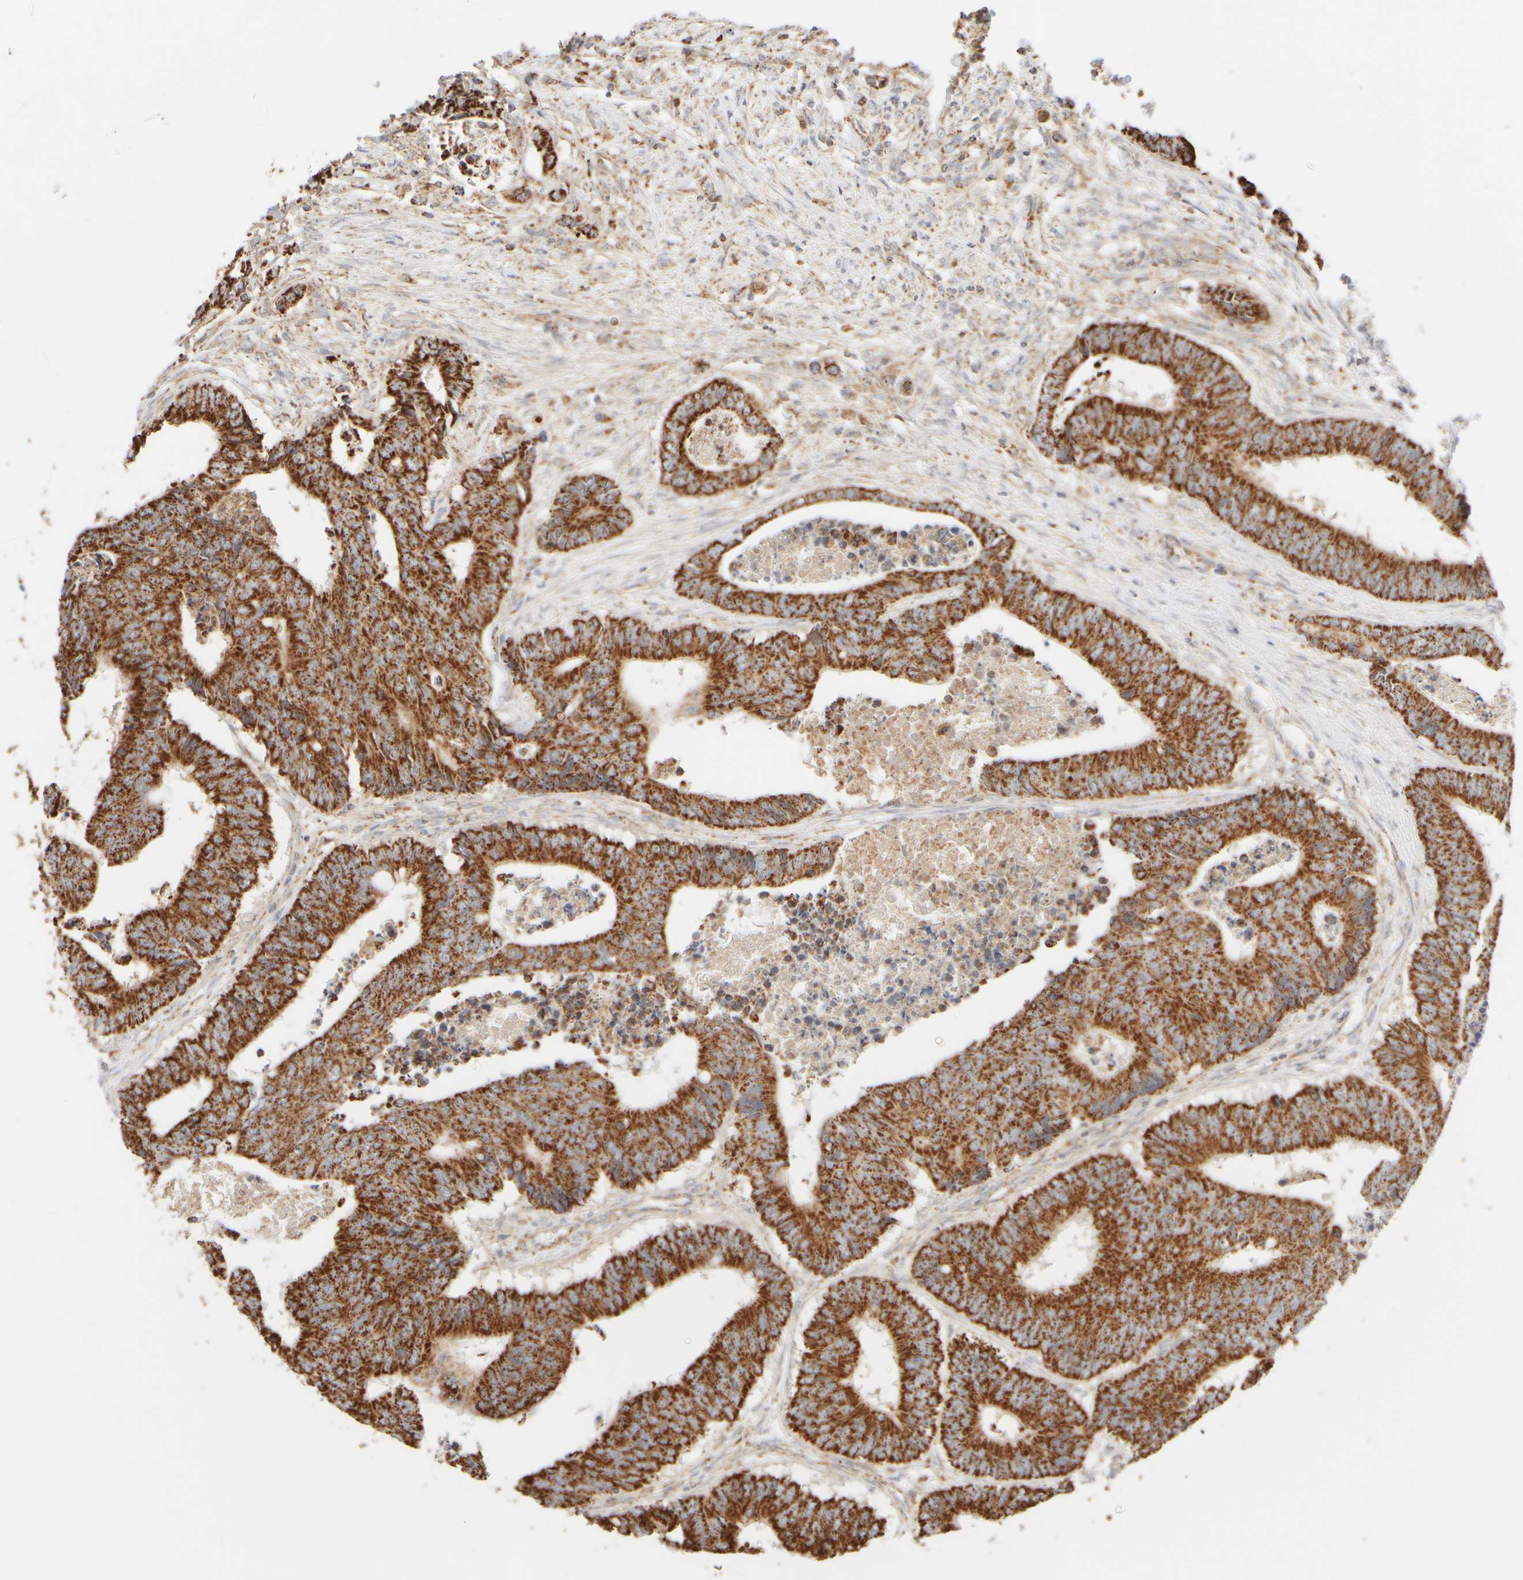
{"staining": {"intensity": "strong", "quantity": ">75%", "location": "cytoplasmic/membranous"}, "tissue": "colorectal cancer", "cell_type": "Tumor cells", "image_type": "cancer", "snomed": [{"axis": "morphology", "description": "Adenocarcinoma, NOS"}, {"axis": "topography", "description": "Rectum"}], "caption": "Immunohistochemistry of human colorectal adenocarcinoma reveals high levels of strong cytoplasmic/membranous positivity in about >75% of tumor cells.", "gene": "APBB2", "patient": {"sex": "male", "age": 84}}